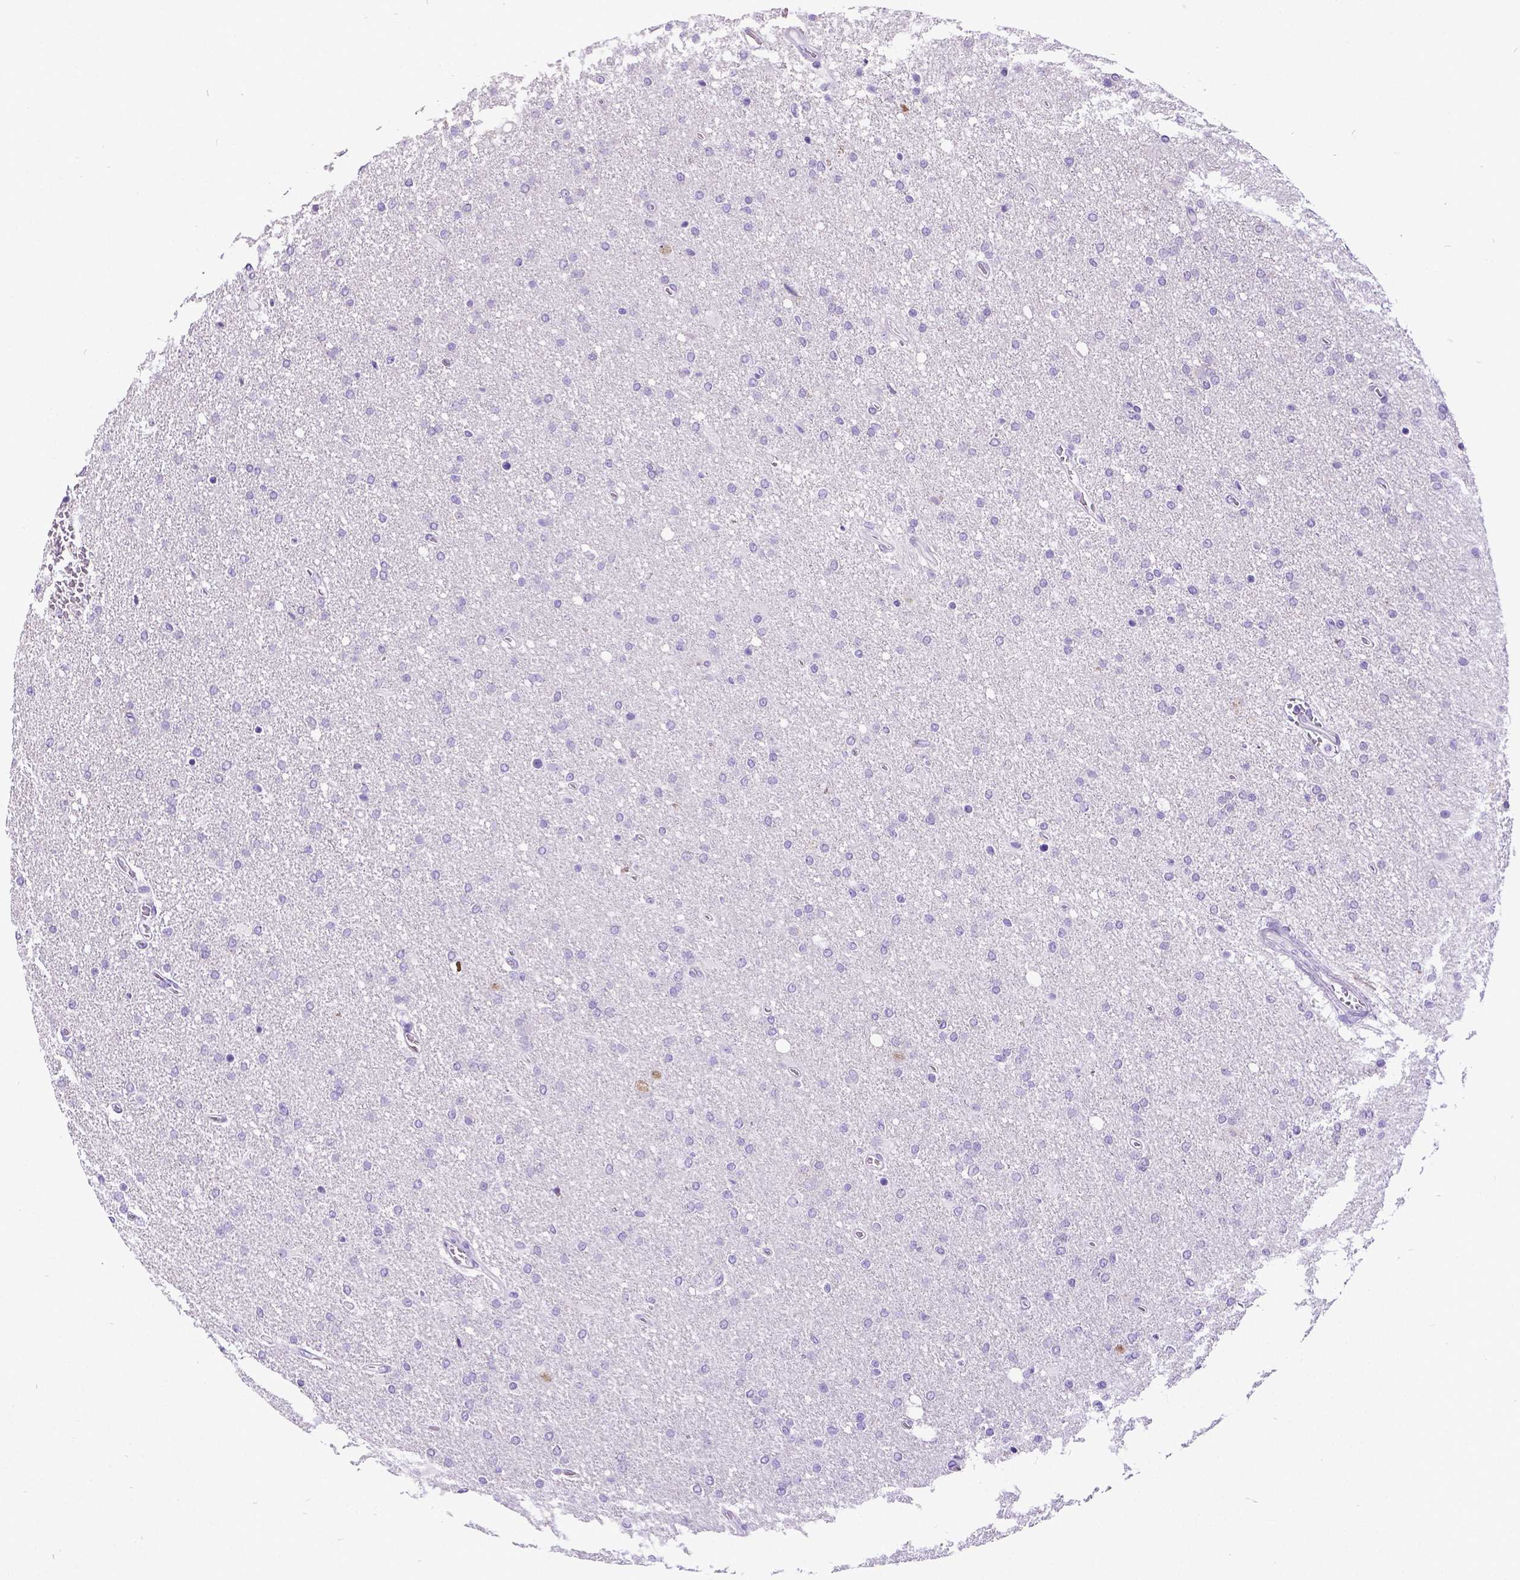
{"staining": {"intensity": "negative", "quantity": "none", "location": "none"}, "tissue": "glioma", "cell_type": "Tumor cells", "image_type": "cancer", "snomed": [{"axis": "morphology", "description": "Glioma, malignant, High grade"}, {"axis": "topography", "description": "Cerebral cortex"}], "caption": "A micrograph of human high-grade glioma (malignant) is negative for staining in tumor cells. (Brightfield microscopy of DAB (3,3'-diaminobenzidine) IHC at high magnification).", "gene": "SATB2", "patient": {"sex": "male", "age": 70}}